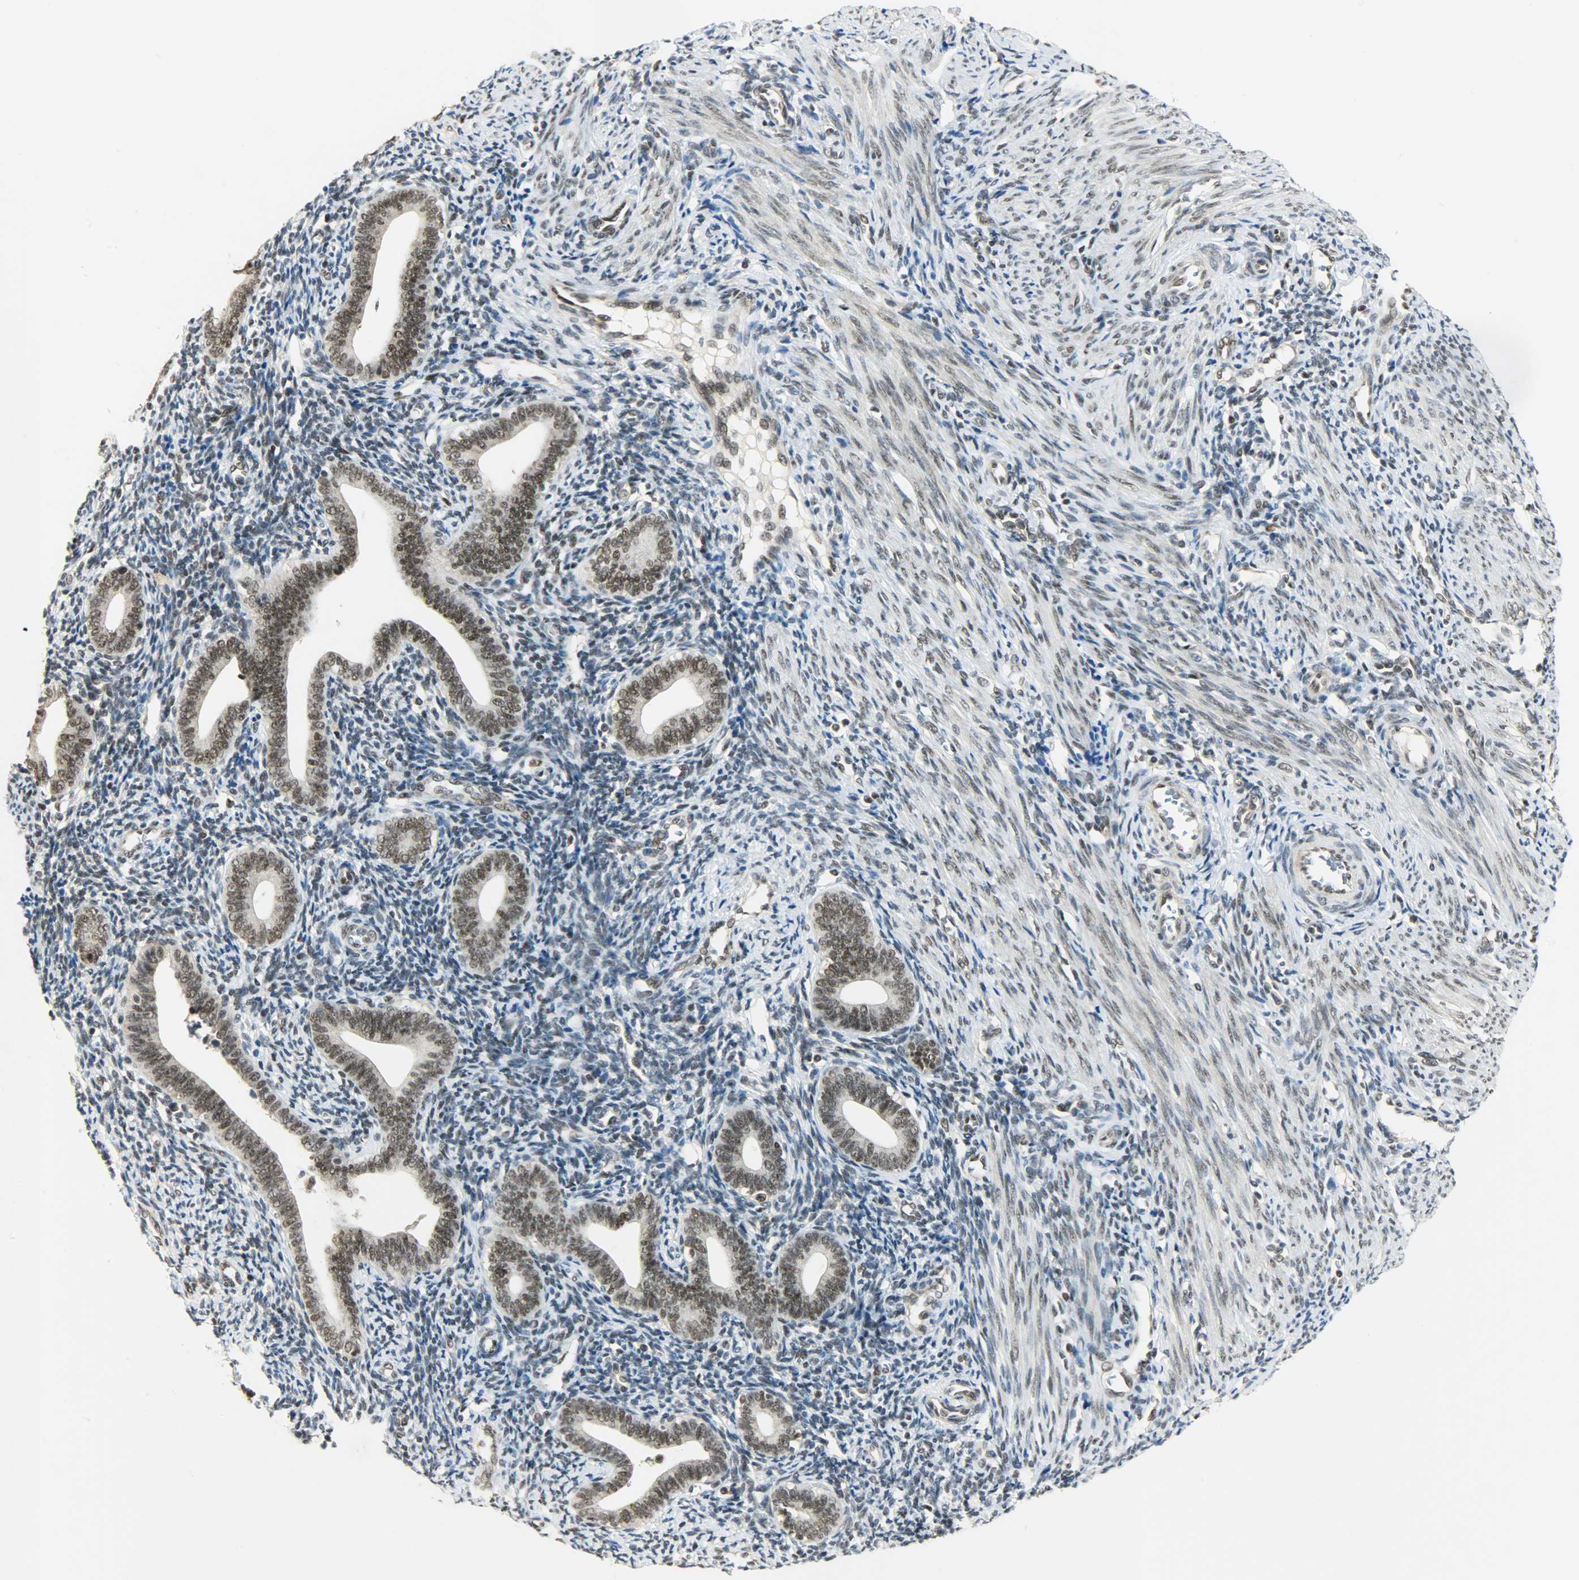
{"staining": {"intensity": "moderate", "quantity": ">75%", "location": "nuclear"}, "tissue": "endometrium", "cell_type": "Cells in endometrial stroma", "image_type": "normal", "snomed": [{"axis": "morphology", "description": "Normal tissue, NOS"}, {"axis": "topography", "description": "Uterus"}, {"axis": "topography", "description": "Endometrium"}], "caption": "IHC (DAB) staining of benign endometrium exhibits moderate nuclear protein positivity in approximately >75% of cells in endometrial stroma. (Stains: DAB in brown, nuclei in blue, Microscopy: brightfield microscopy at high magnification).", "gene": "SUGP1", "patient": {"sex": "female", "age": 33}}